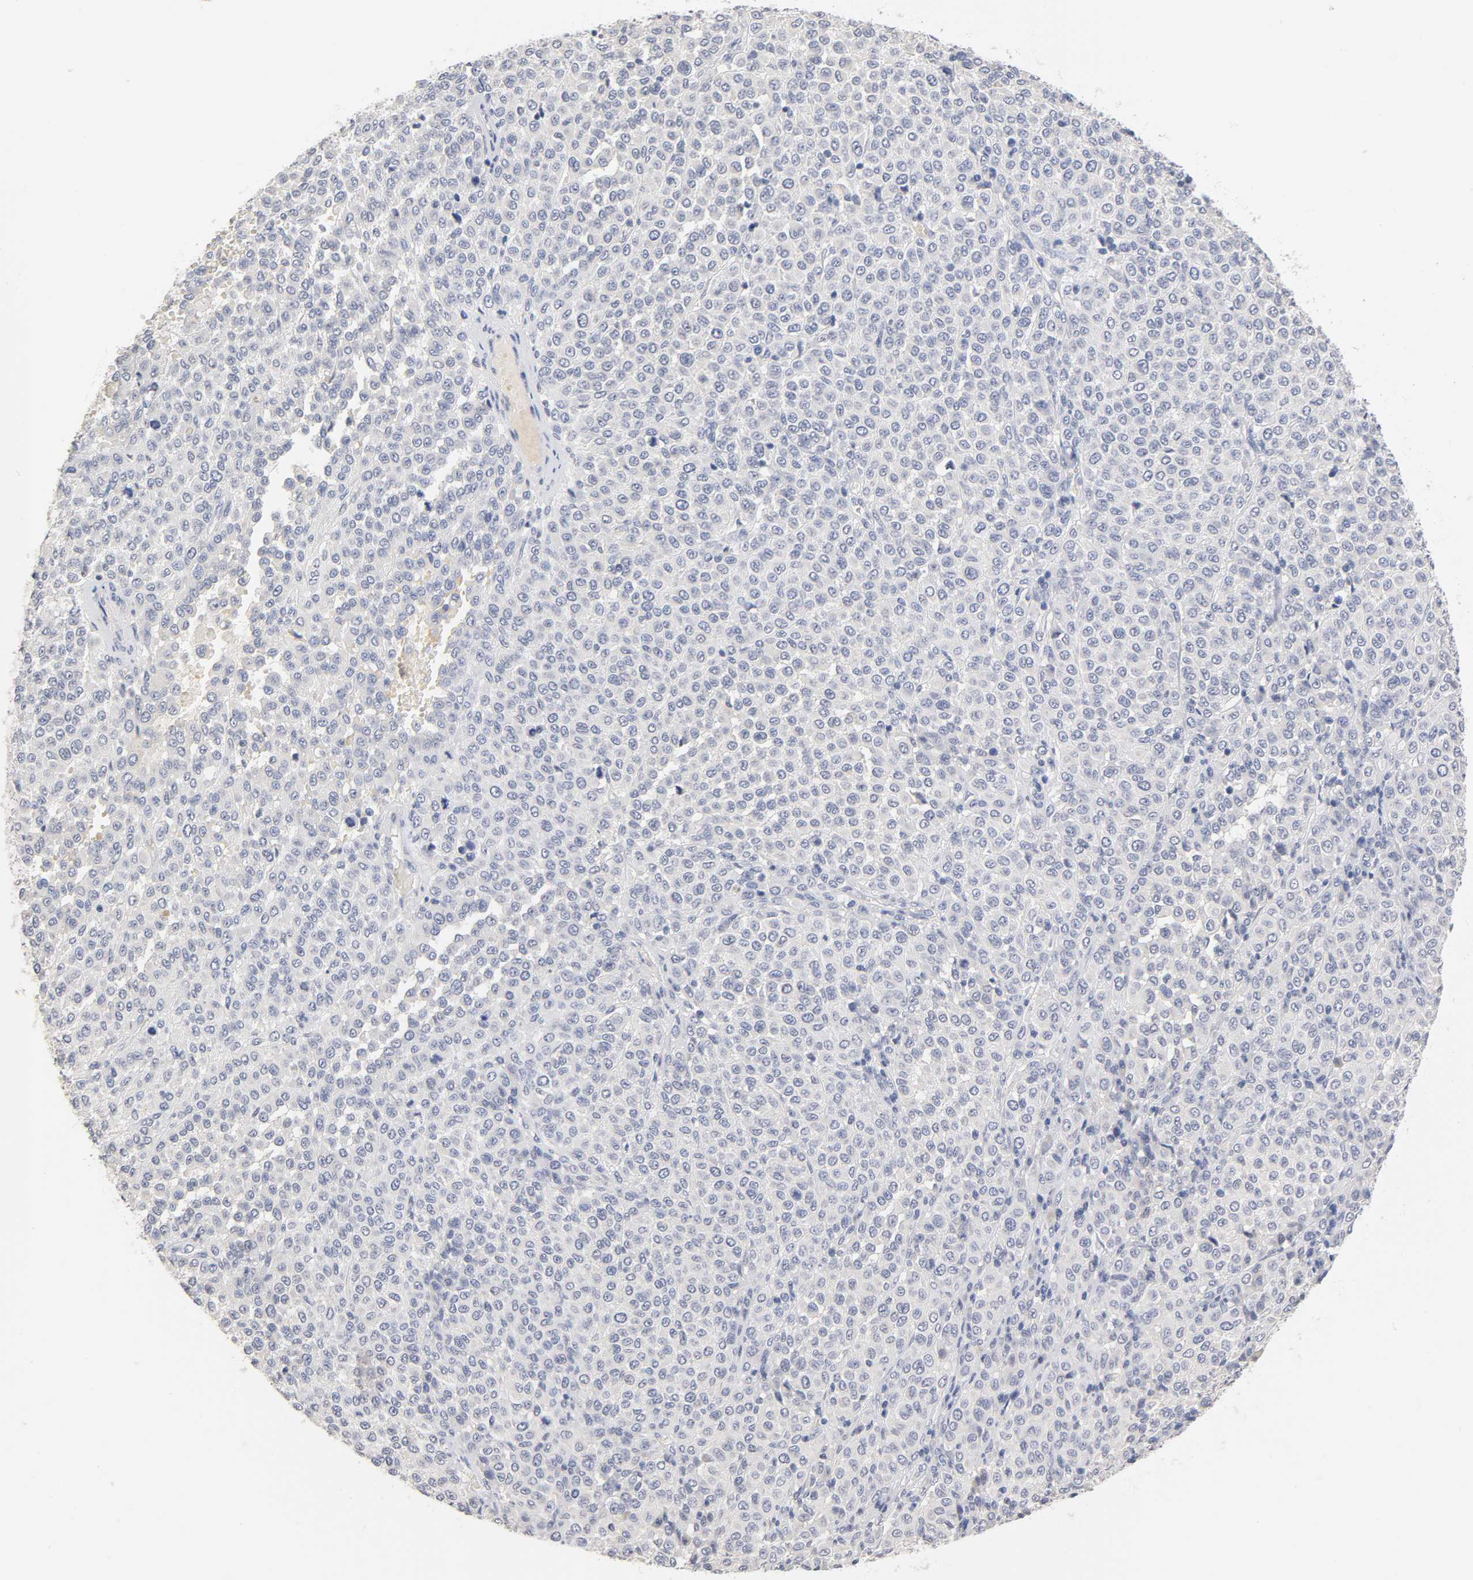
{"staining": {"intensity": "negative", "quantity": "none", "location": "none"}, "tissue": "melanoma", "cell_type": "Tumor cells", "image_type": "cancer", "snomed": [{"axis": "morphology", "description": "Malignant melanoma, Metastatic site"}, {"axis": "topography", "description": "Pancreas"}], "caption": "This is a photomicrograph of immunohistochemistry staining of malignant melanoma (metastatic site), which shows no positivity in tumor cells.", "gene": "OVOL1", "patient": {"sex": "female", "age": 30}}